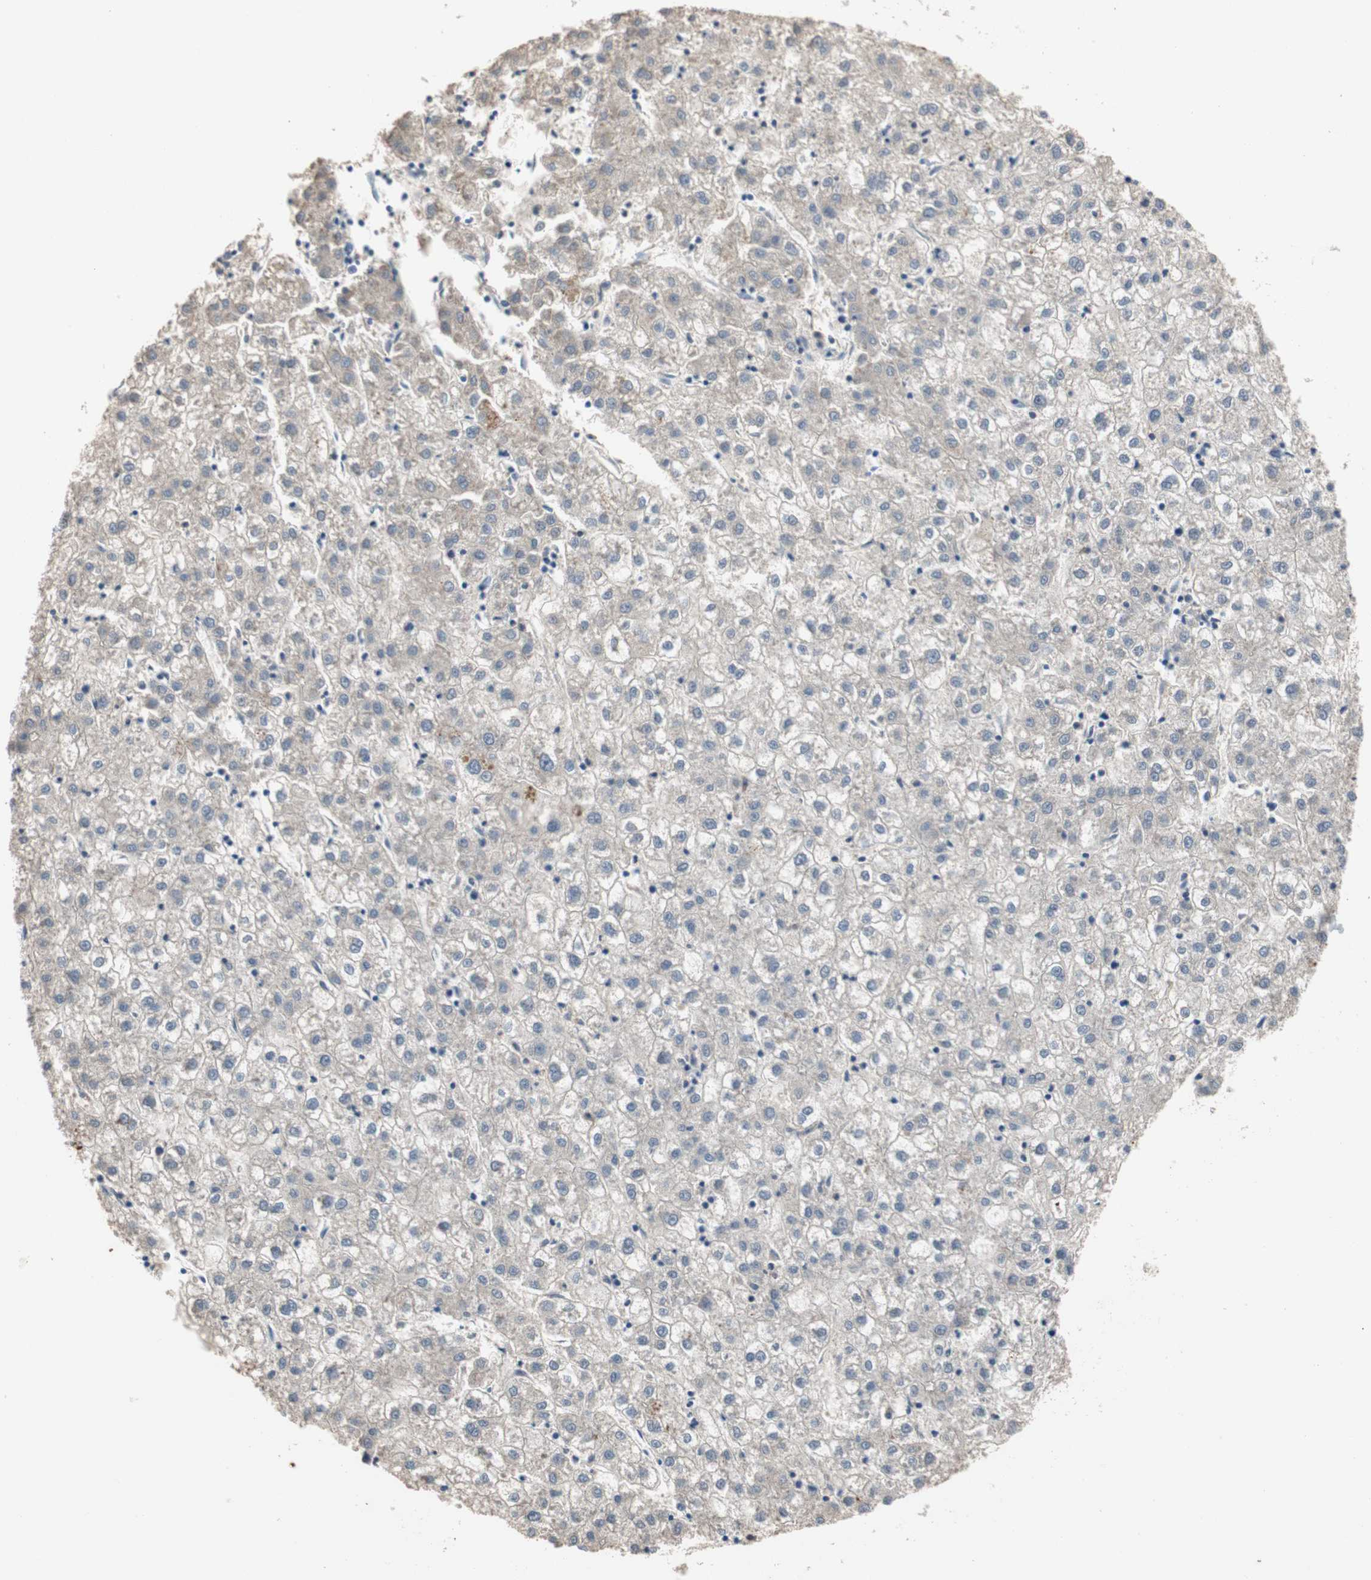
{"staining": {"intensity": "weak", "quantity": "<25%", "location": "cytoplasmic/membranous"}, "tissue": "liver cancer", "cell_type": "Tumor cells", "image_type": "cancer", "snomed": [{"axis": "morphology", "description": "Carcinoma, Hepatocellular, NOS"}, {"axis": "topography", "description": "Liver"}], "caption": "Immunohistochemistry image of human liver hepatocellular carcinoma stained for a protein (brown), which reveals no expression in tumor cells.", "gene": "ADAP1", "patient": {"sex": "male", "age": 72}}